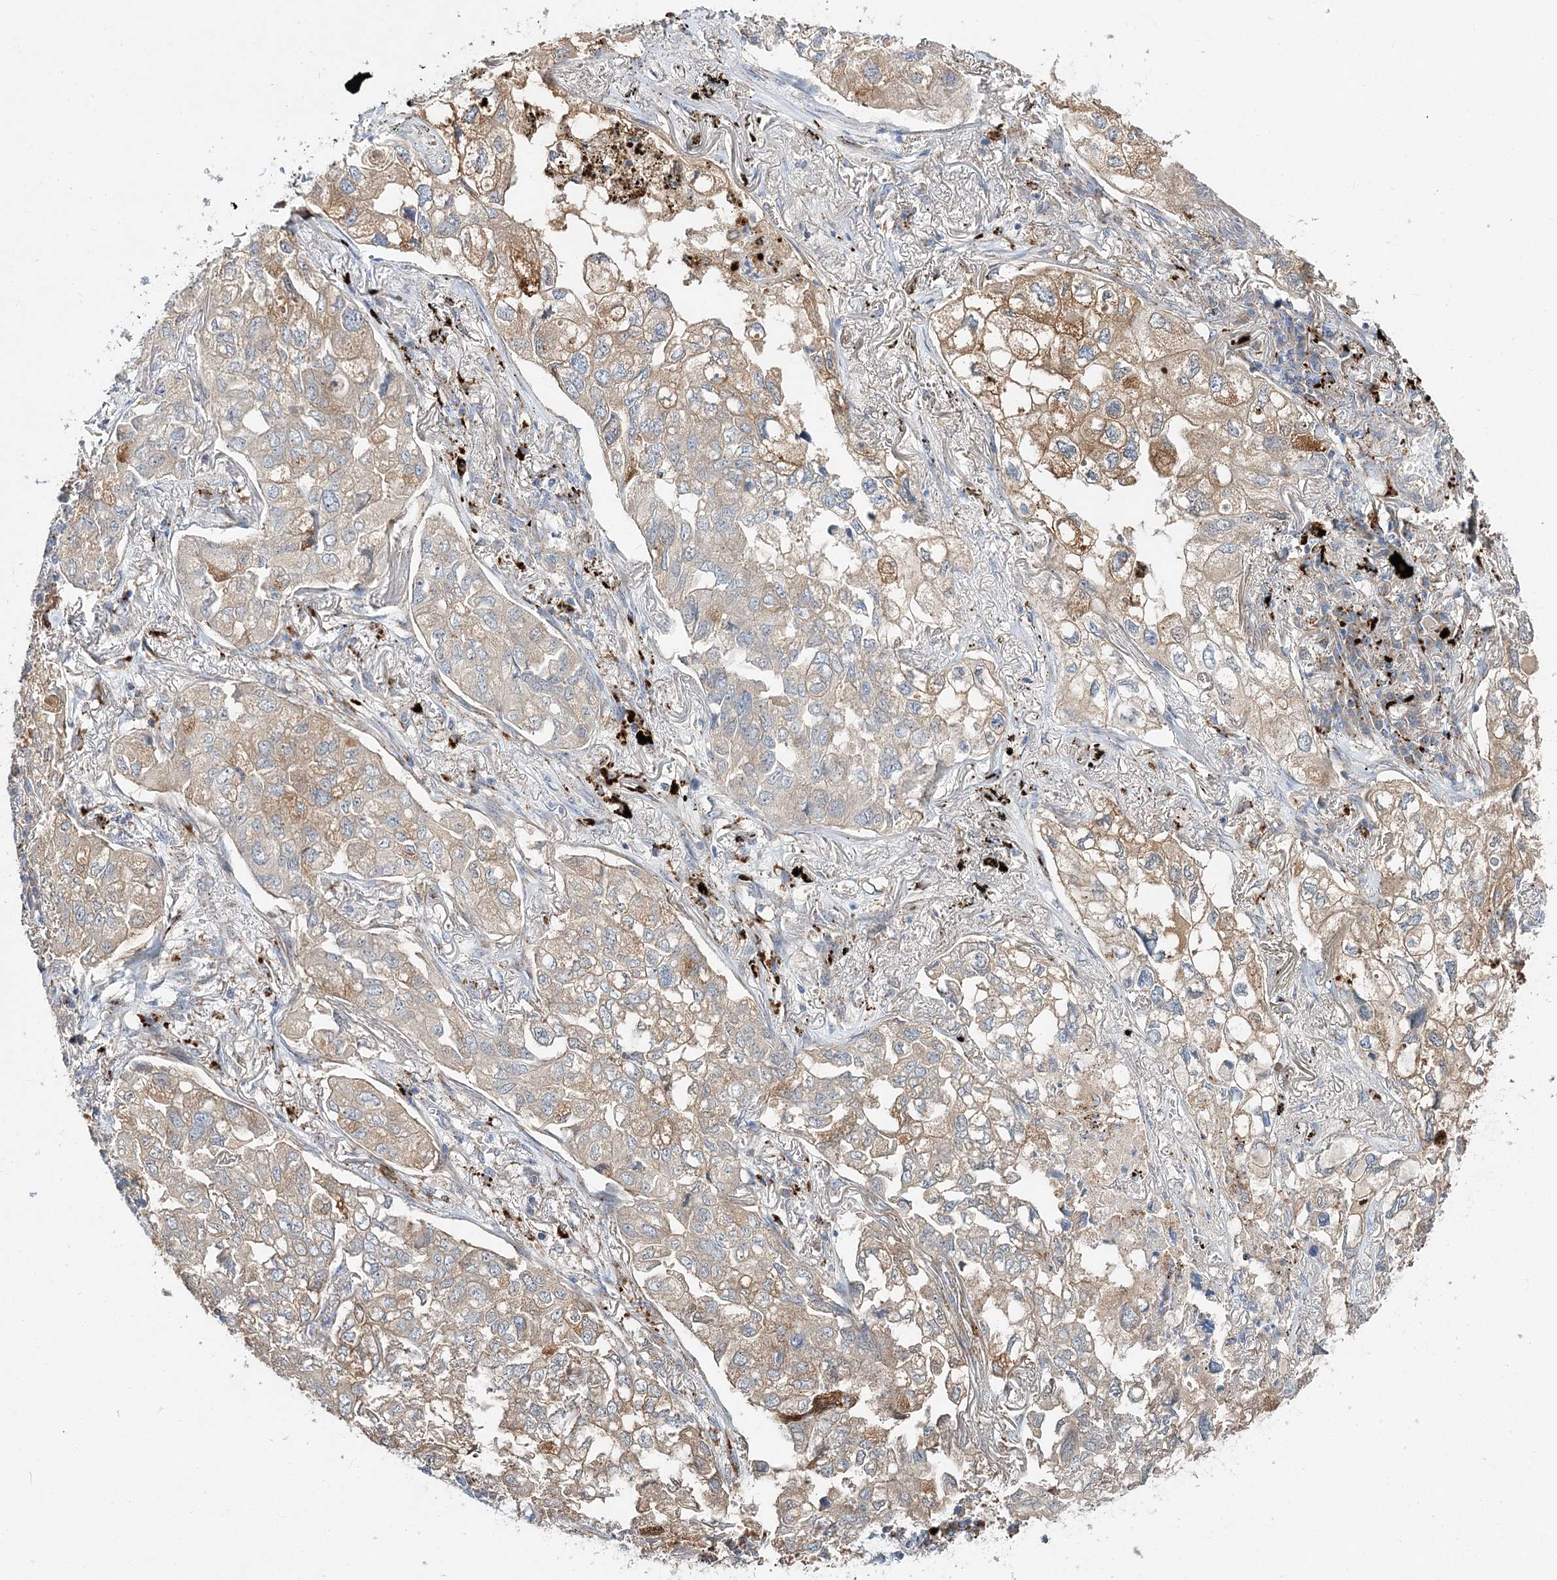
{"staining": {"intensity": "moderate", "quantity": "25%-75%", "location": "cytoplasmic/membranous"}, "tissue": "lung cancer", "cell_type": "Tumor cells", "image_type": "cancer", "snomed": [{"axis": "morphology", "description": "Adenocarcinoma, NOS"}, {"axis": "topography", "description": "Lung"}], "caption": "Tumor cells exhibit medium levels of moderate cytoplasmic/membranous expression in about 25%-75% of cells in adenocarcinoma (lung).", "gene": "C3orf38", "patient": {"sex": "male", "age": 65}}